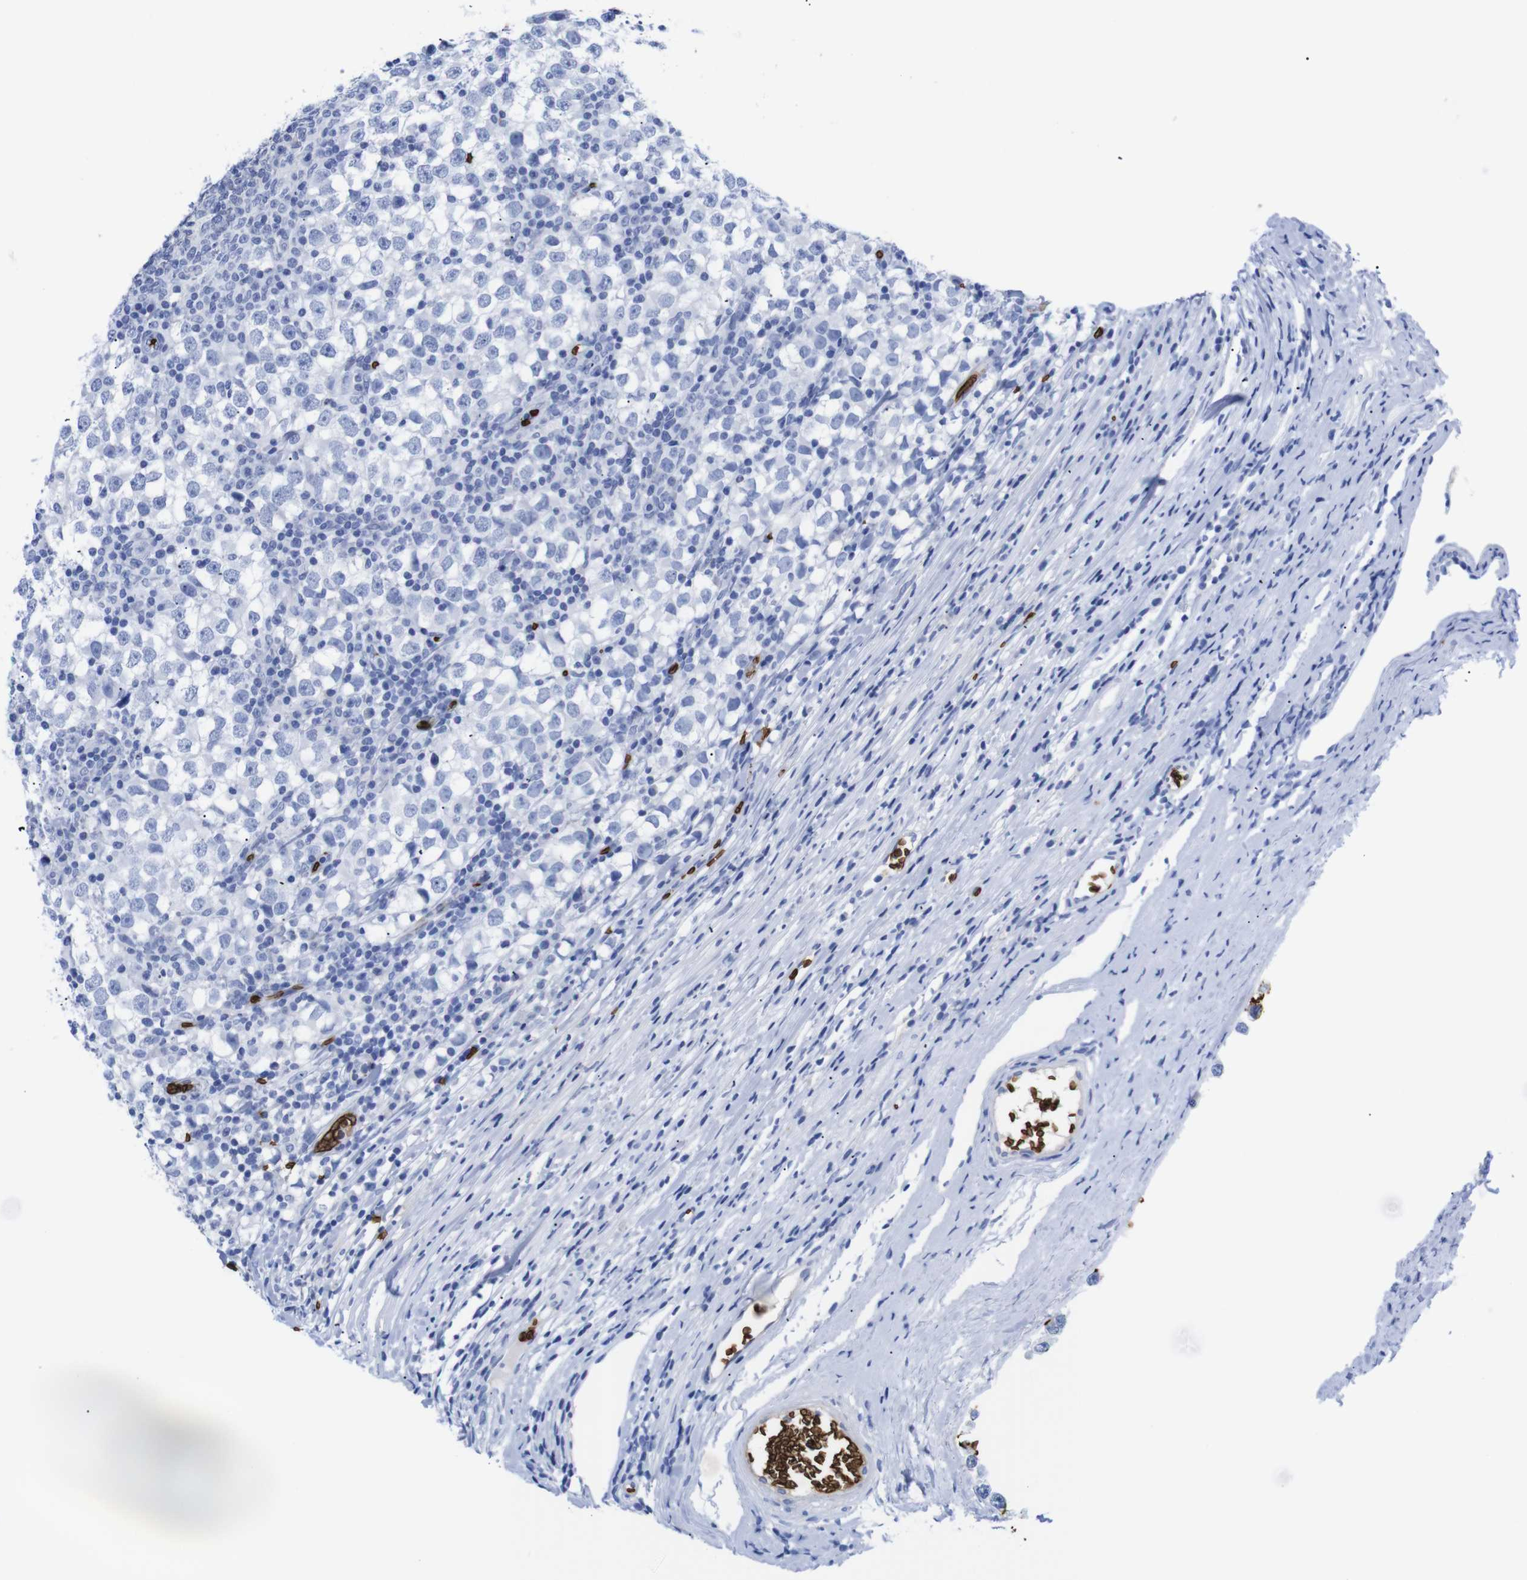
{"staining": {"intensity": "negative", "quantity": "none", "location": "none"}, "tissue": "testis cancer", "cell_type": "Tumor cells", "image_type": "cancer", "snomed": [{"axis": "morphology", "description": "Seminoma, NOS"}, {"axis": "topography", "description": "Testis"}], "caption": "DAB immunohistochemical staining of testis cancer (seminoma) demonstrates no significant positivity in tumor cells.", "gene": "S1PR2", "patient": {"sex": "male", "age": 65}}